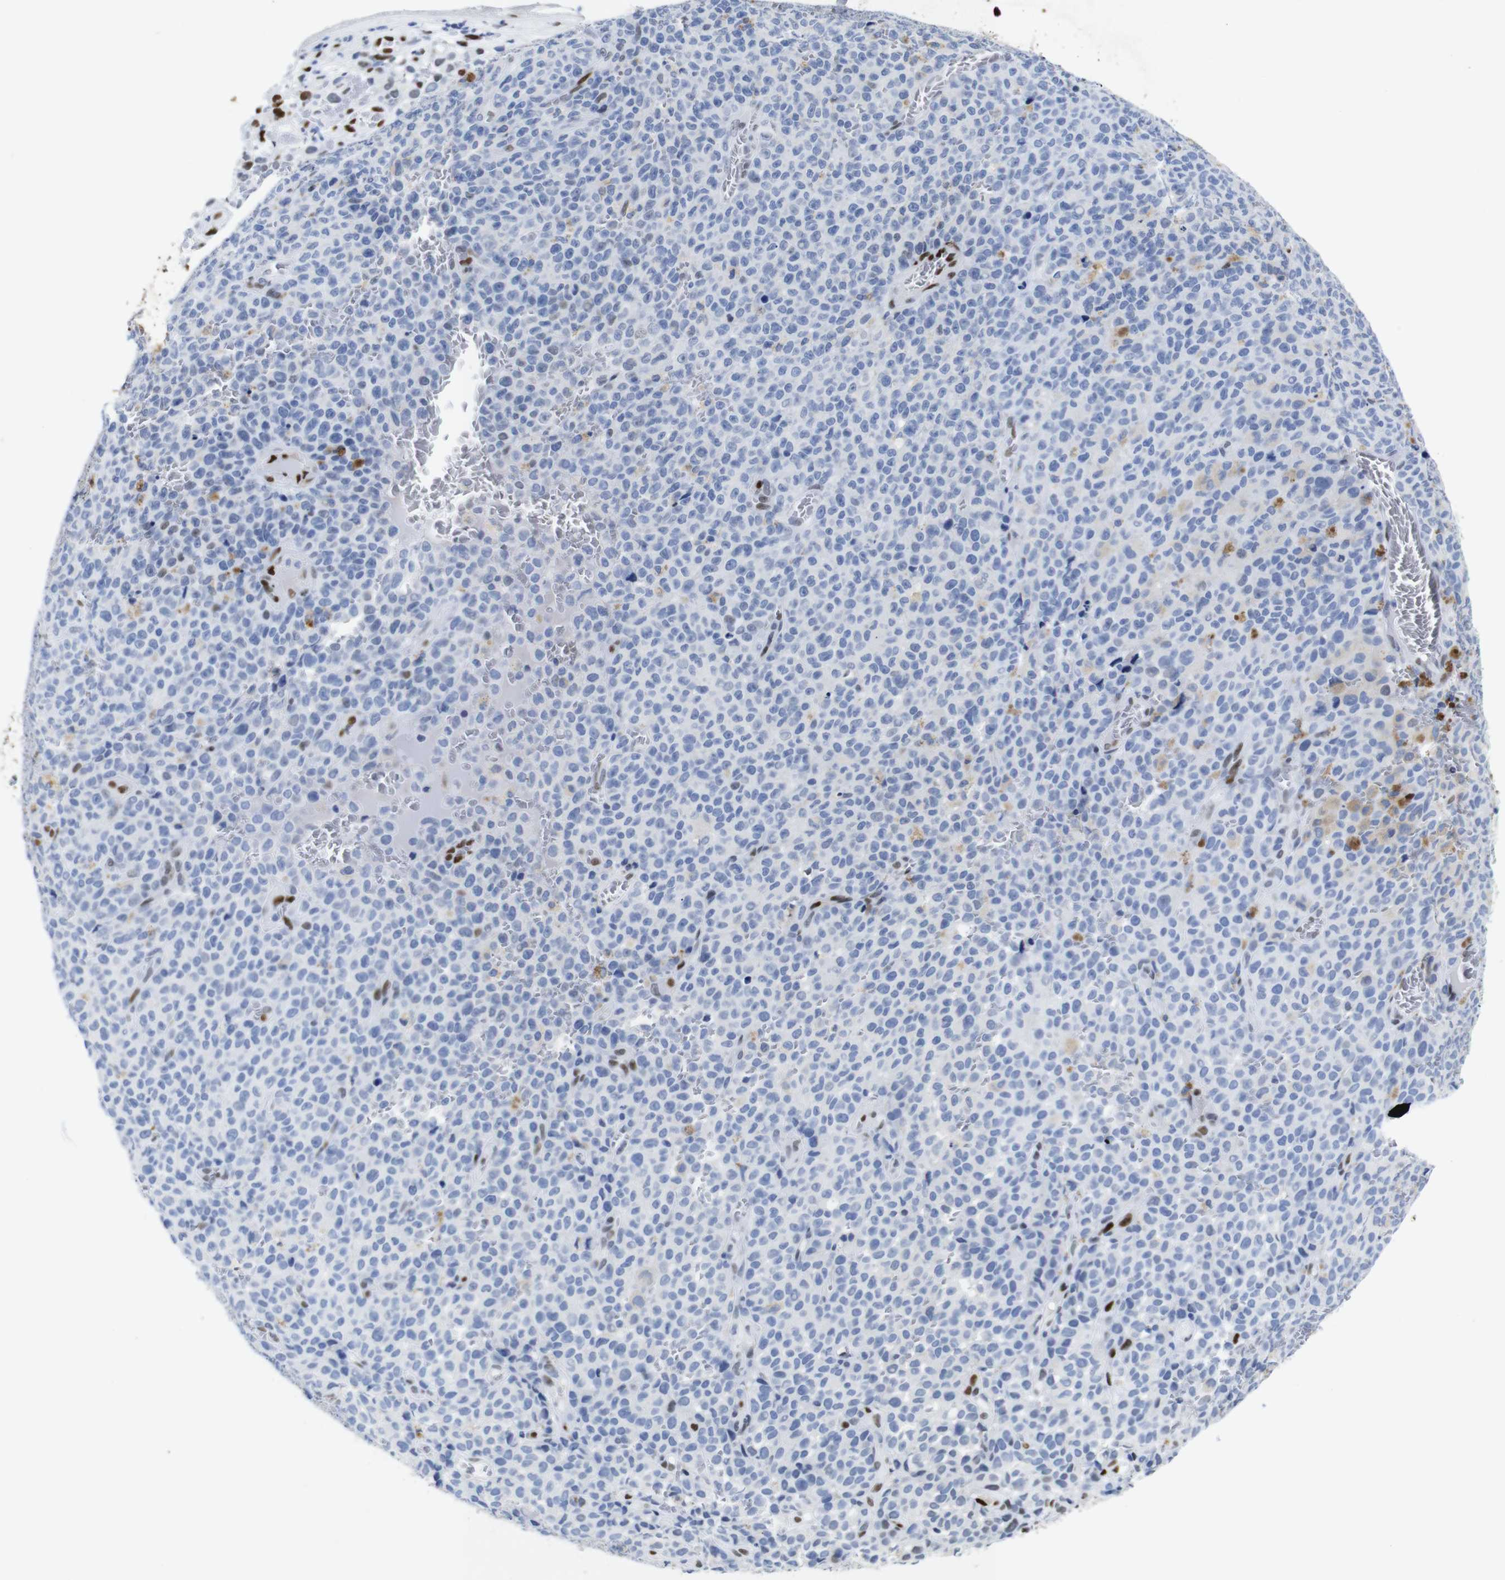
{"staining": {"intensity": "negative", "quantity": "none", "location": "none"}, "tissue": "melanoma", "cell_type": "Tumor cells", "image_type": "cancer", "snomed": [{"axis": "morphology", "description": "Malignant melanoma, NOS"}, {"axis": "topography", "description": "Skin"}], "caption": "Micrograph shows no significant protein expression in tumor cells of malignant melanoma.", "gene": "FOSL2", "patient": {"sex": "female", "age": 82}}